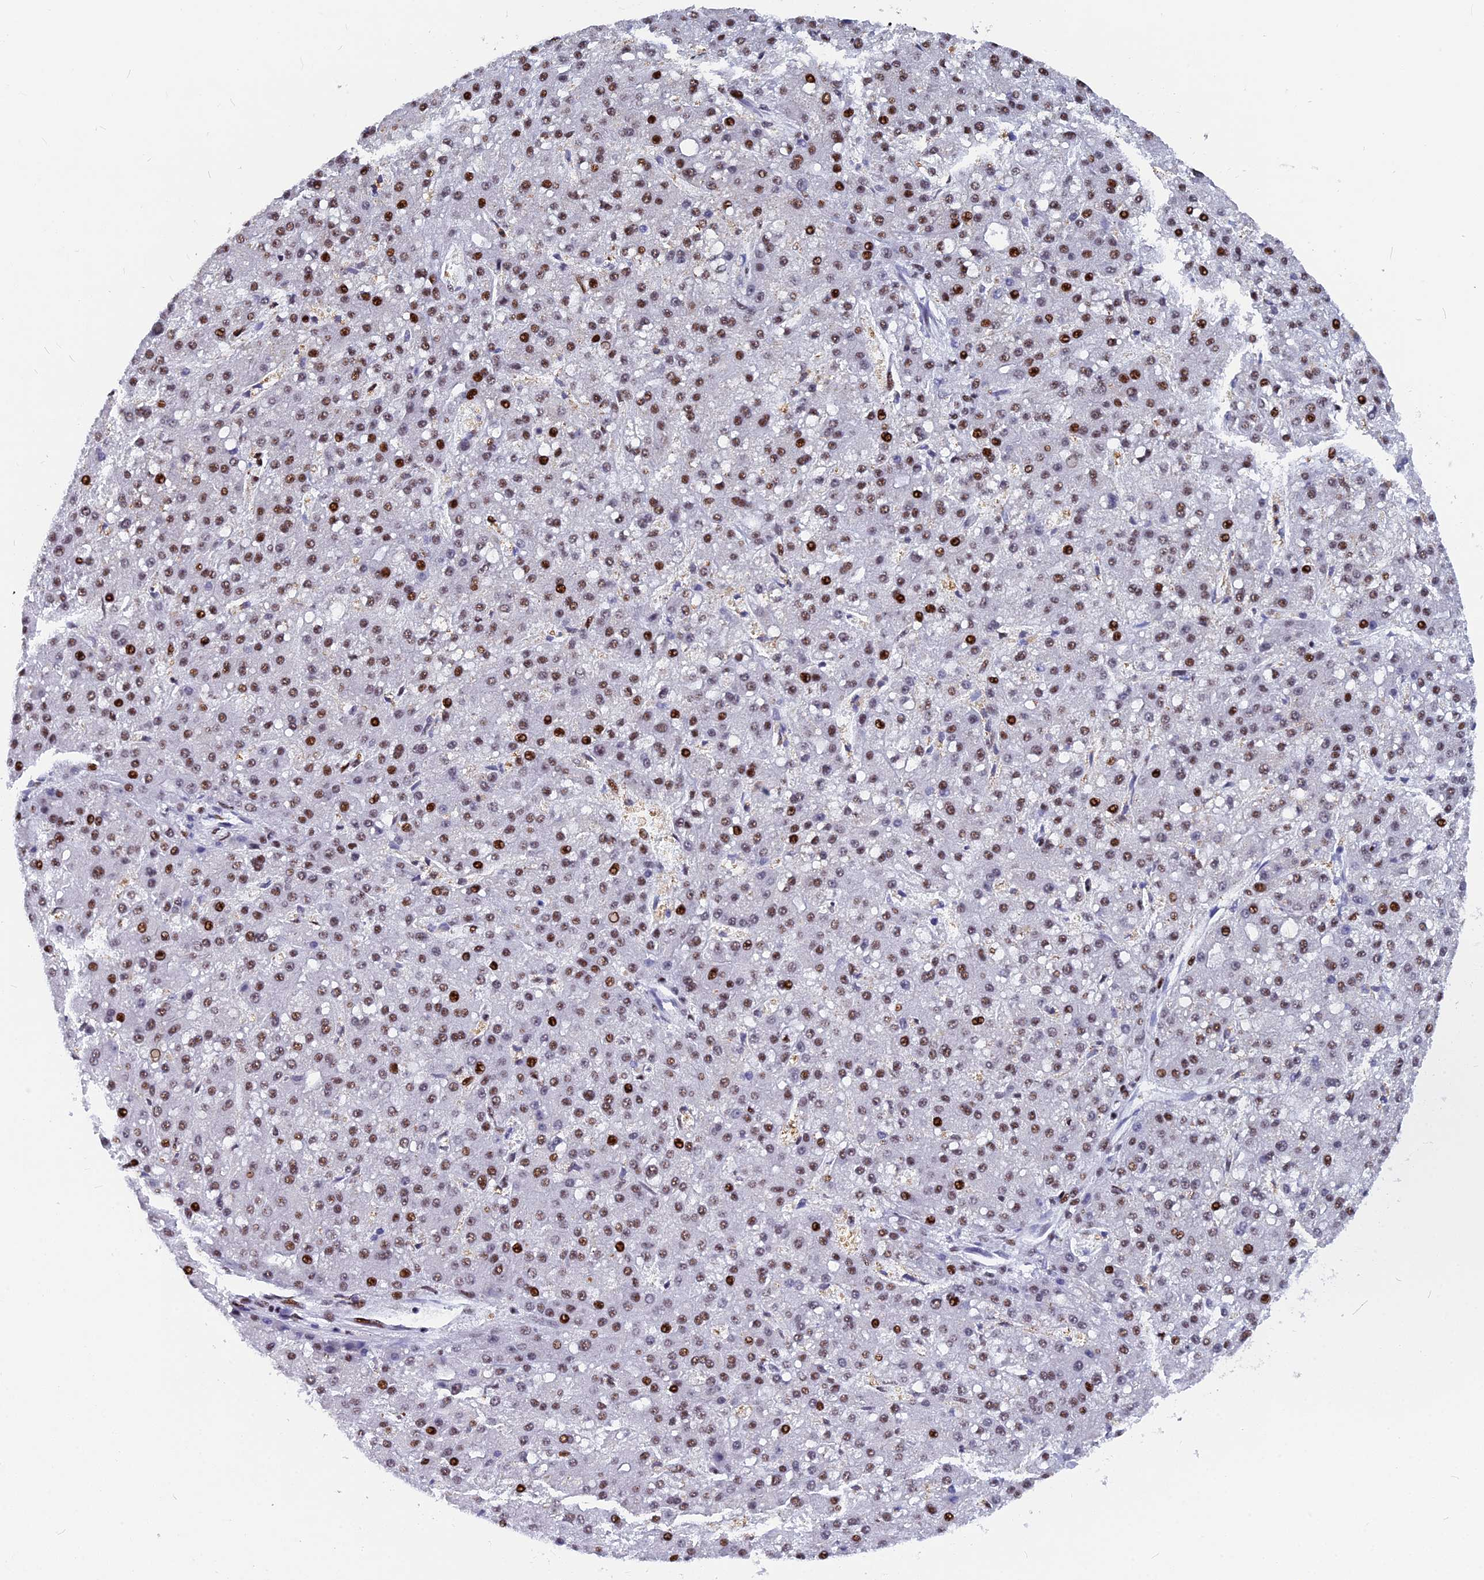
{"staining": {"intensity": "strong", "quantity": "25%-75%", "location": "nuclear"}, "tissue": "liver cancer", "cell_type": "Tumor cells", "image_type": "cancer", "snomed": [{"axis": "morphology", "description": "Carcinoma, Hepatocellular, NOS"}, {"axis": "topography", "description": "Liver"}], "caption": "Immunohistochemical staining of human liver cancer (hepatocellular carcinoma) reveals strong nuclear protein expression in approximately 25%-75% of tumor cells.", "gene": "NSA2", "patient": {"sex": "male", "age": 67}}